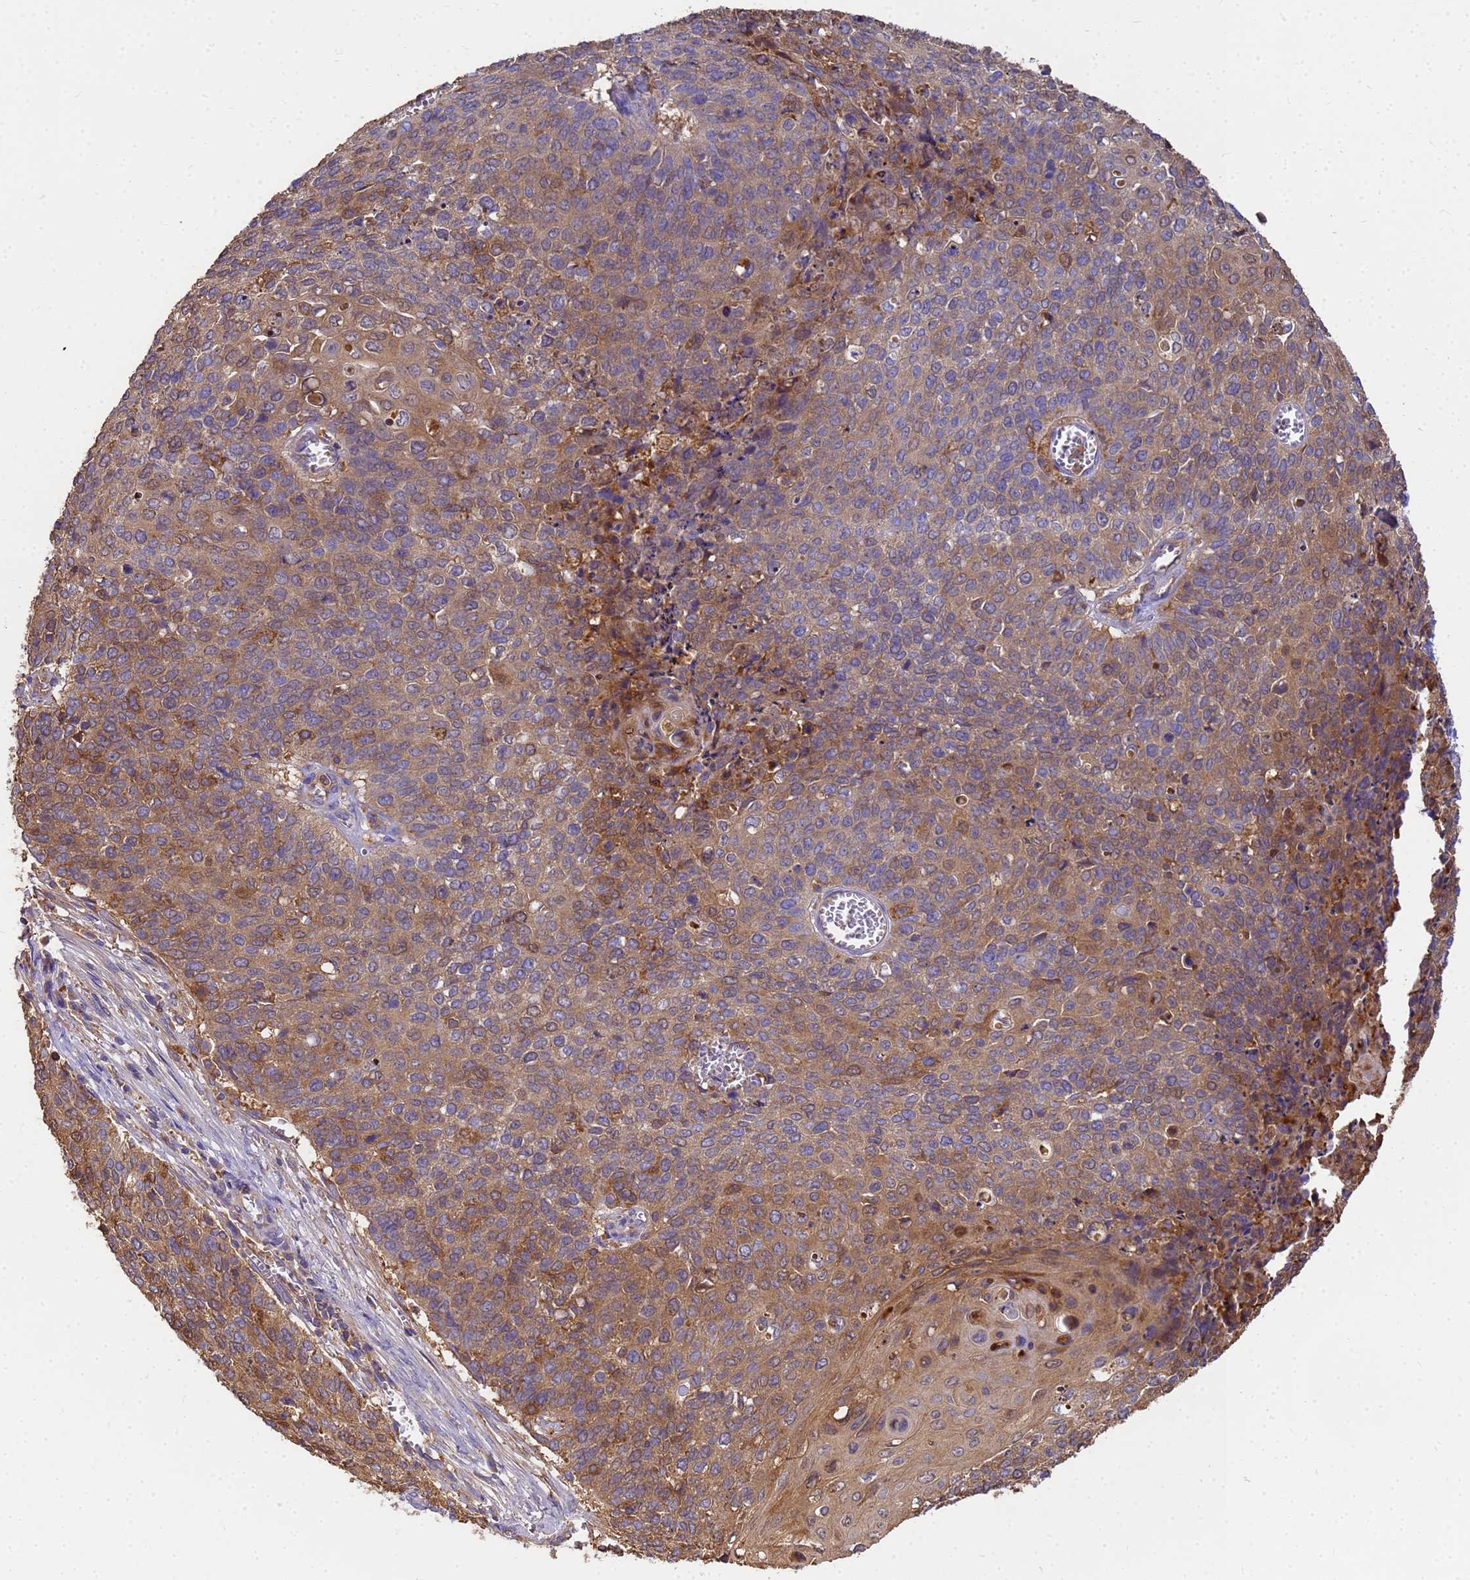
{"staining": {"intensity": "moderate", "quantity": "25%-75%", "location": "cytoplasmic/membranous"}, "tissue": "cervical cancer", "cell_type": "Tumor cells", "image_type": "cancer", "snomed": [{"axis": "morphology", "description": "Squamous cell carcinoma, NOS"}, {"axis": "topography", "description": "Cervix"}], "caption": "Human cervical squamous cell carcinoma stained with a protein marker exhibits moderate staining in tumor cells.", "gene": "ZNF235", "patient": {"sex": "female", "age": 39}}